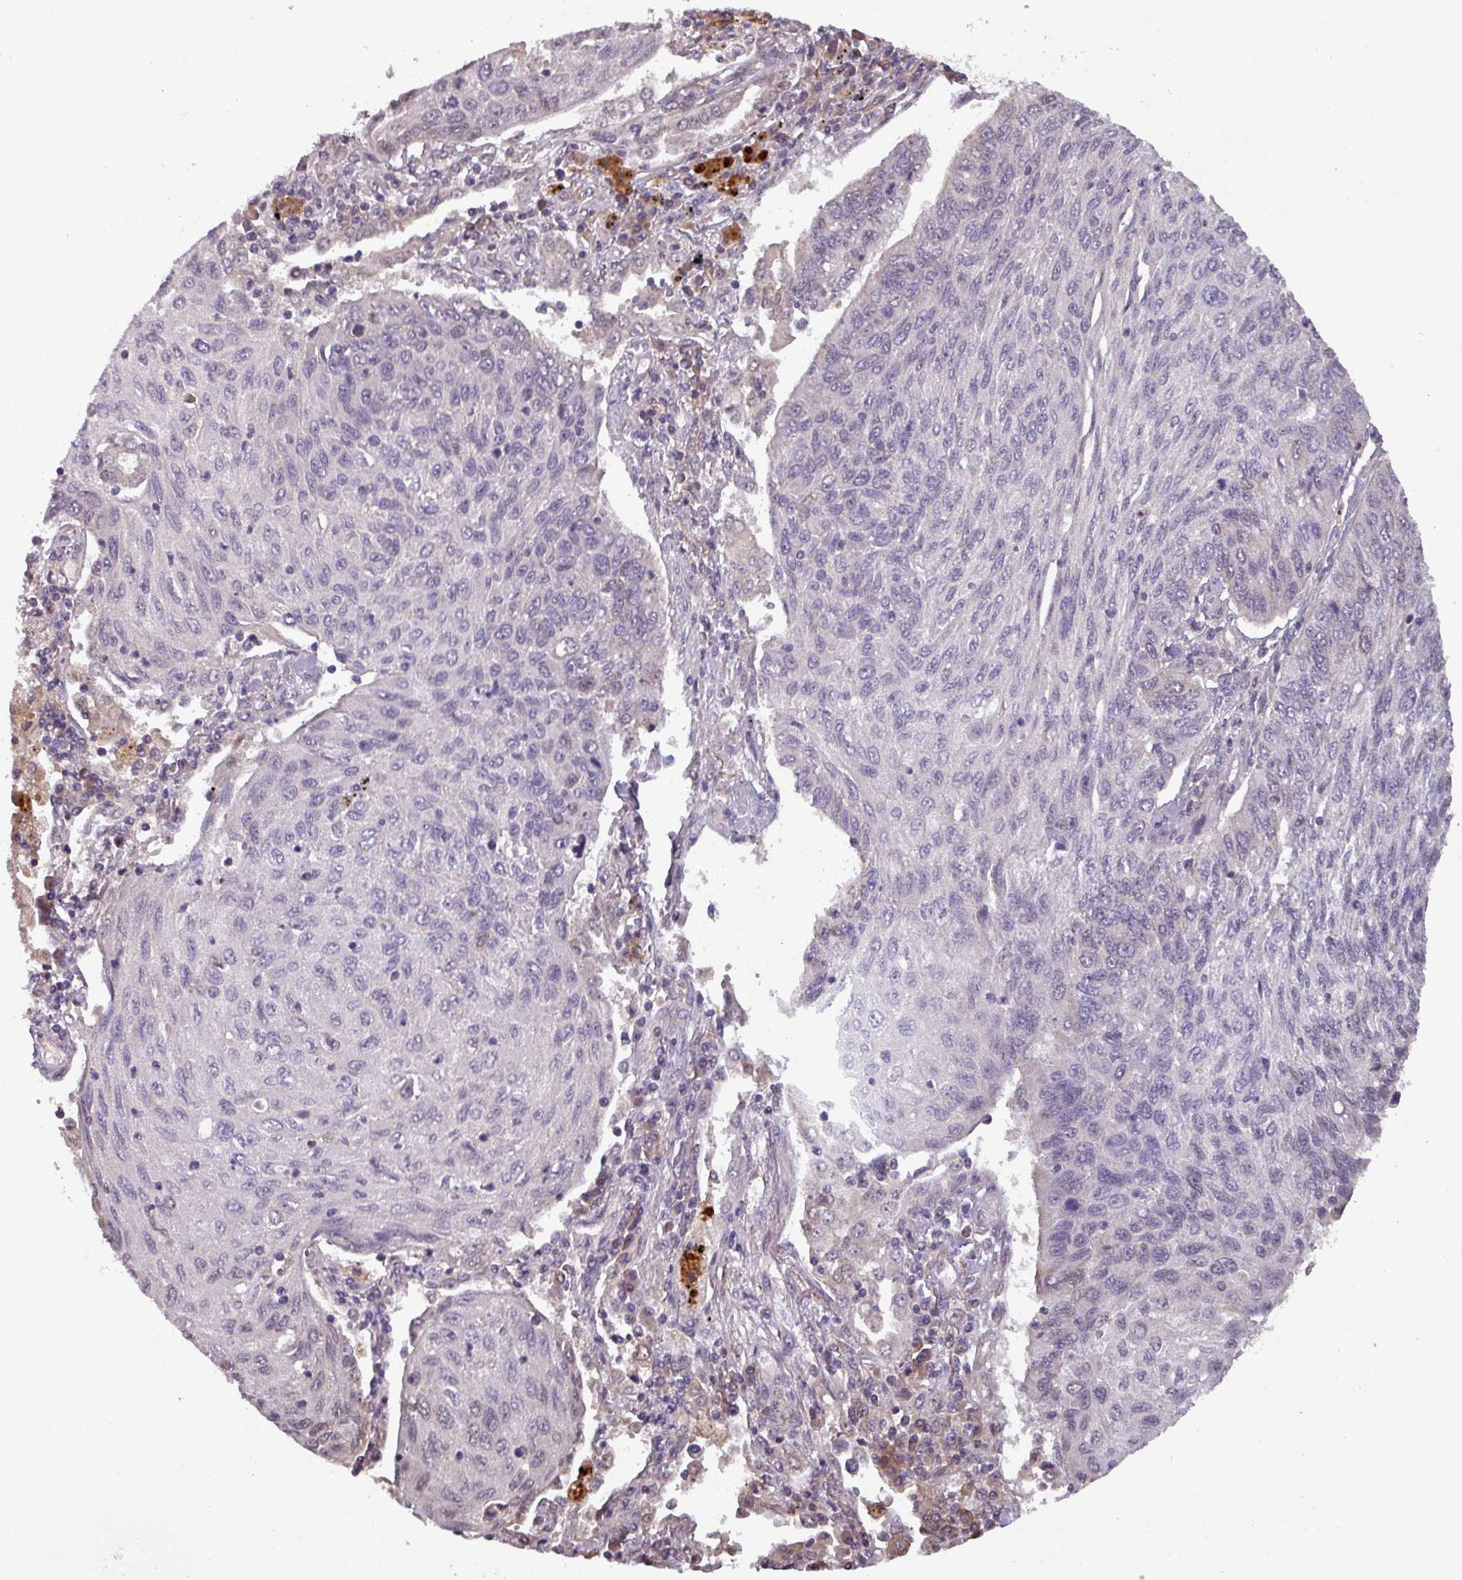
{"staining": {"intensity": "negative", "quantity": "none", "location": "none"}, "tissue": "lung cancer", "cell_type": "Tumor cells", "image_type": "cancer", "snomed": [{"axis": "morphology", "description": "Squamous cell carcinoma, NOS"}, {"axis": "topography", "description": "Lung"}], "caption": "This is an immunohistochemistry micrograph of human lung cancer. There is no staining in tumor cells.", "gene": "NOB1", "patient": {"sex": "female", "age": 66}}